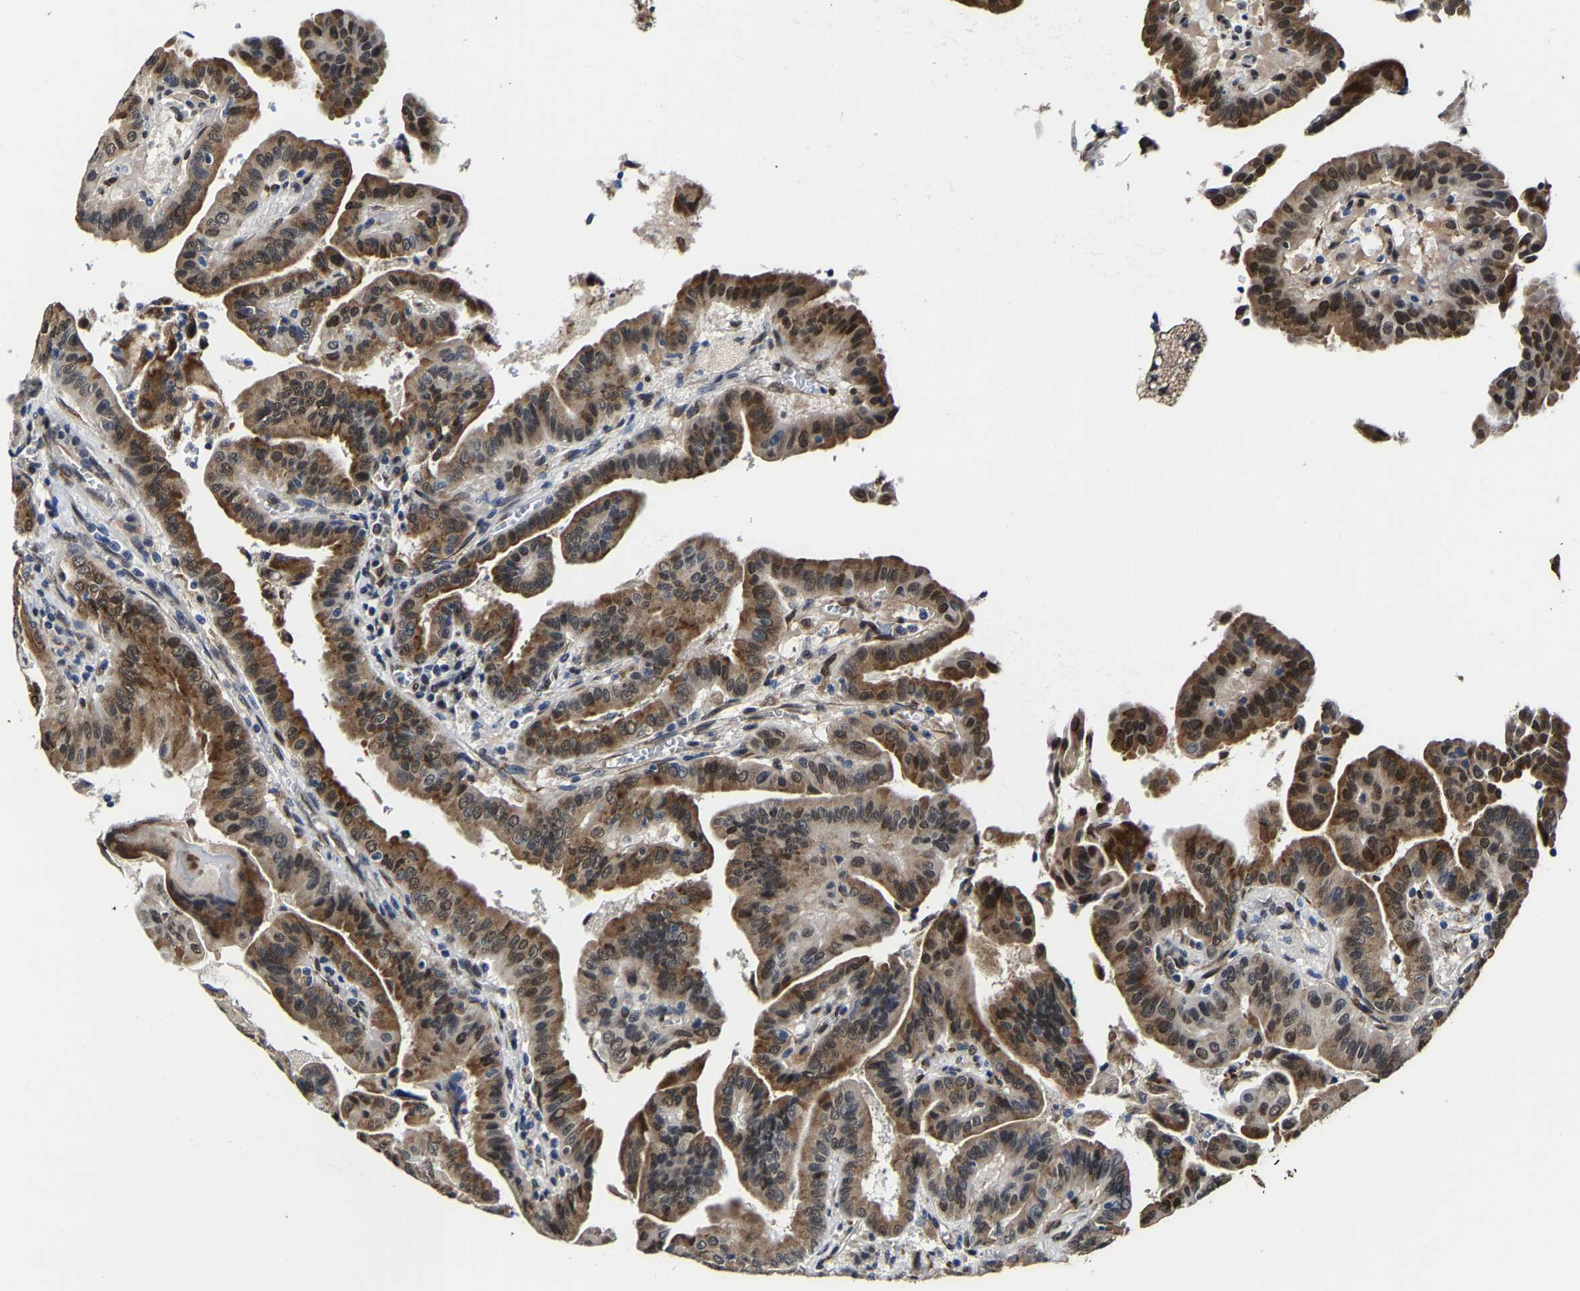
{"staining": {"intensity": "strong", "quantity": "25%-75%", "location": "cytoplasmic/membranous,nuclear"}, "tissue": "thyroid cancer", "cell_type": "Tumor cells", "image_type": "cancer", "snomed": [{"axis": "morphology", "description": "Papillary adenocarcinoma, NOS"}, {"axis": "topography", "description": "Thyroid gland"}], "caption": "Tumor cells display high levels of strong cytoplasmic/membranous and nuclear positivity in about 25%-75% of cells in human thyroid cancer. Using DAB (3,3'-diaminobenzidine) (brown) and hematoxylin (blue) stains, captured at high magnification using brightfield microscopy.", "gene": "METTL1", "patient": {"sex": "male", "age": 33}}